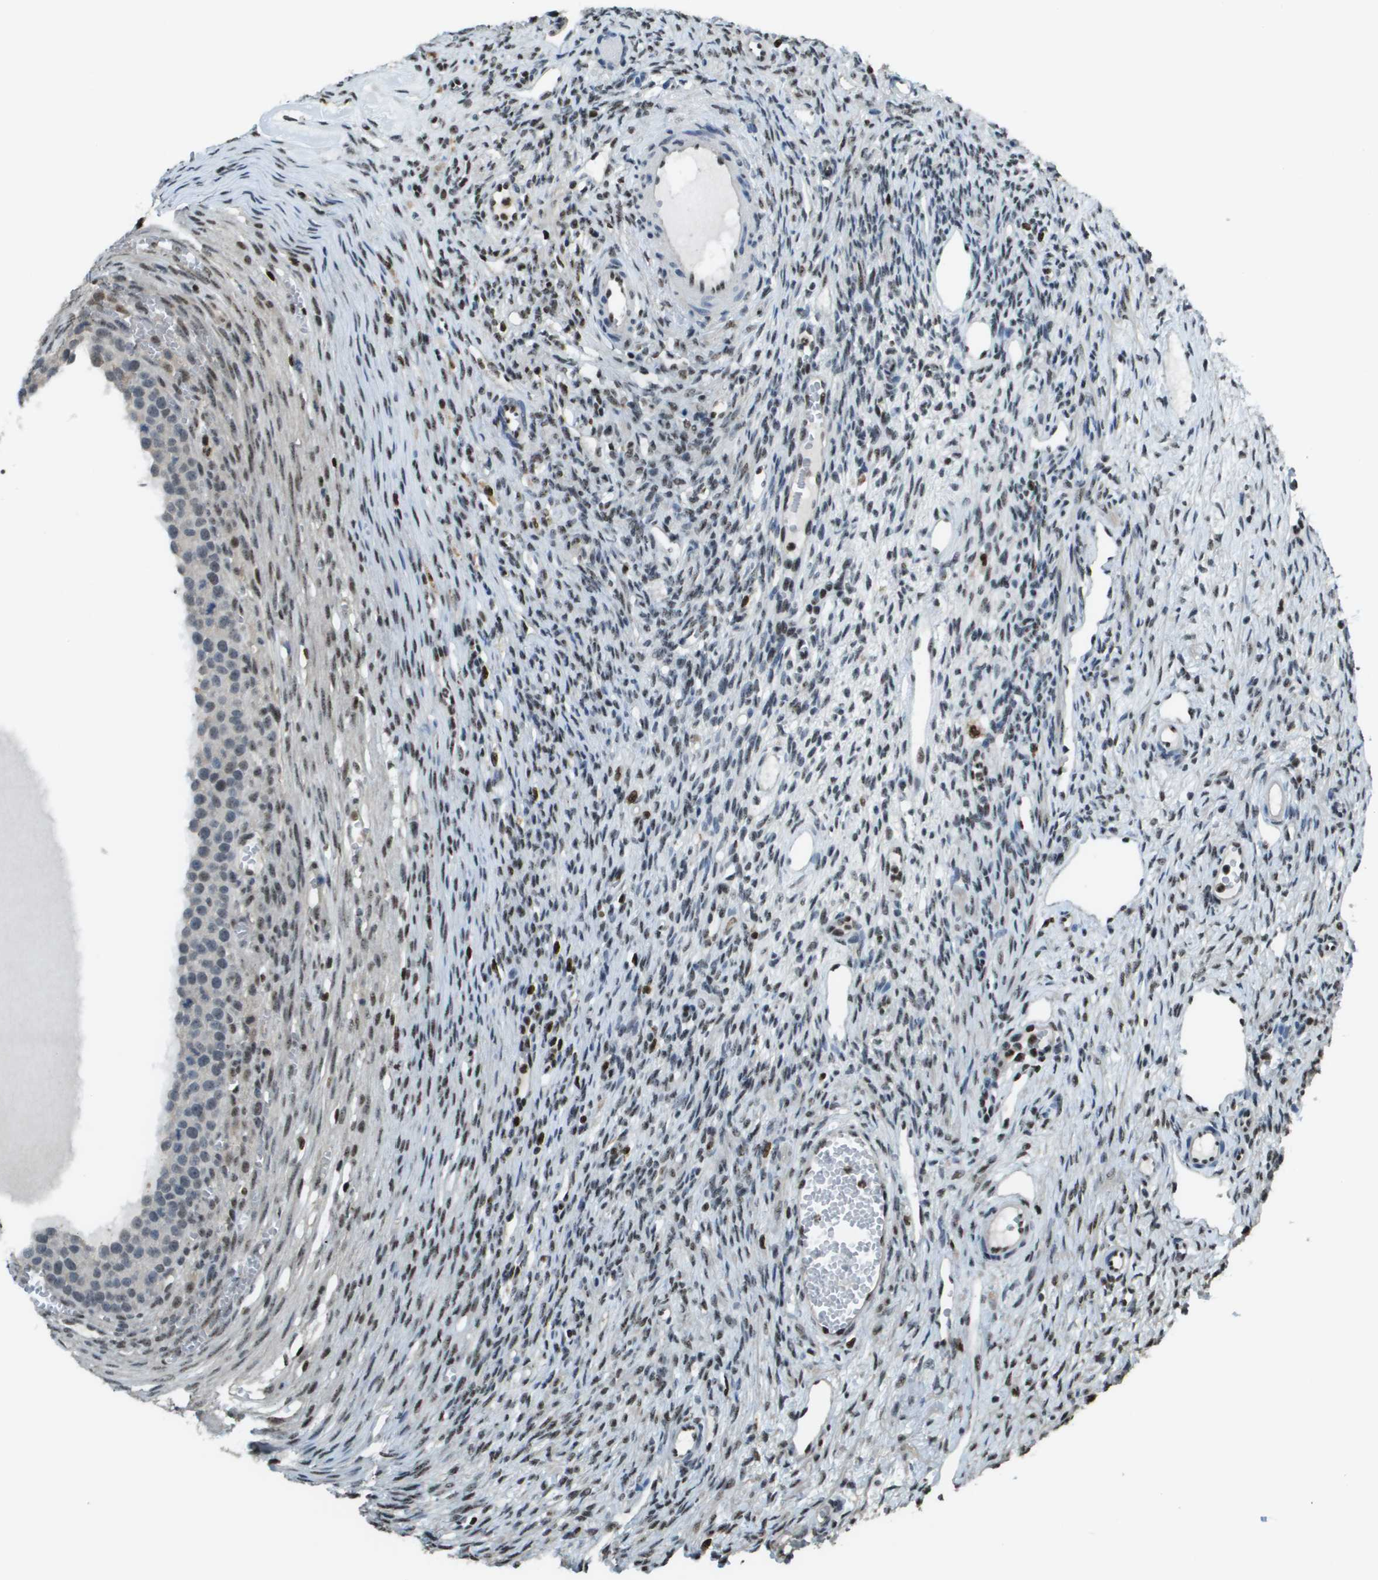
{"staining": {"intensity": "weak", "quantity": "25%-75%", "location": "nuclear"}, "tissue": "ovary", "cell_type": "Follicle cells", "image_type": "normal", "snomed": [{"axis": "morphology", "description": "Normal tissue, NOS"}, {"axis": "topography", "description": "Ovary"}], "caption": "Immunohistochemical staining of benign human ovary reveals low levels of weak nuclear staining in approximately 25%-75% of follicle cells. The protein is shown in brown color, while the nuclei are stained blue.", "gene": "SP100", "patient": {"sex": "female", "age": 33}}